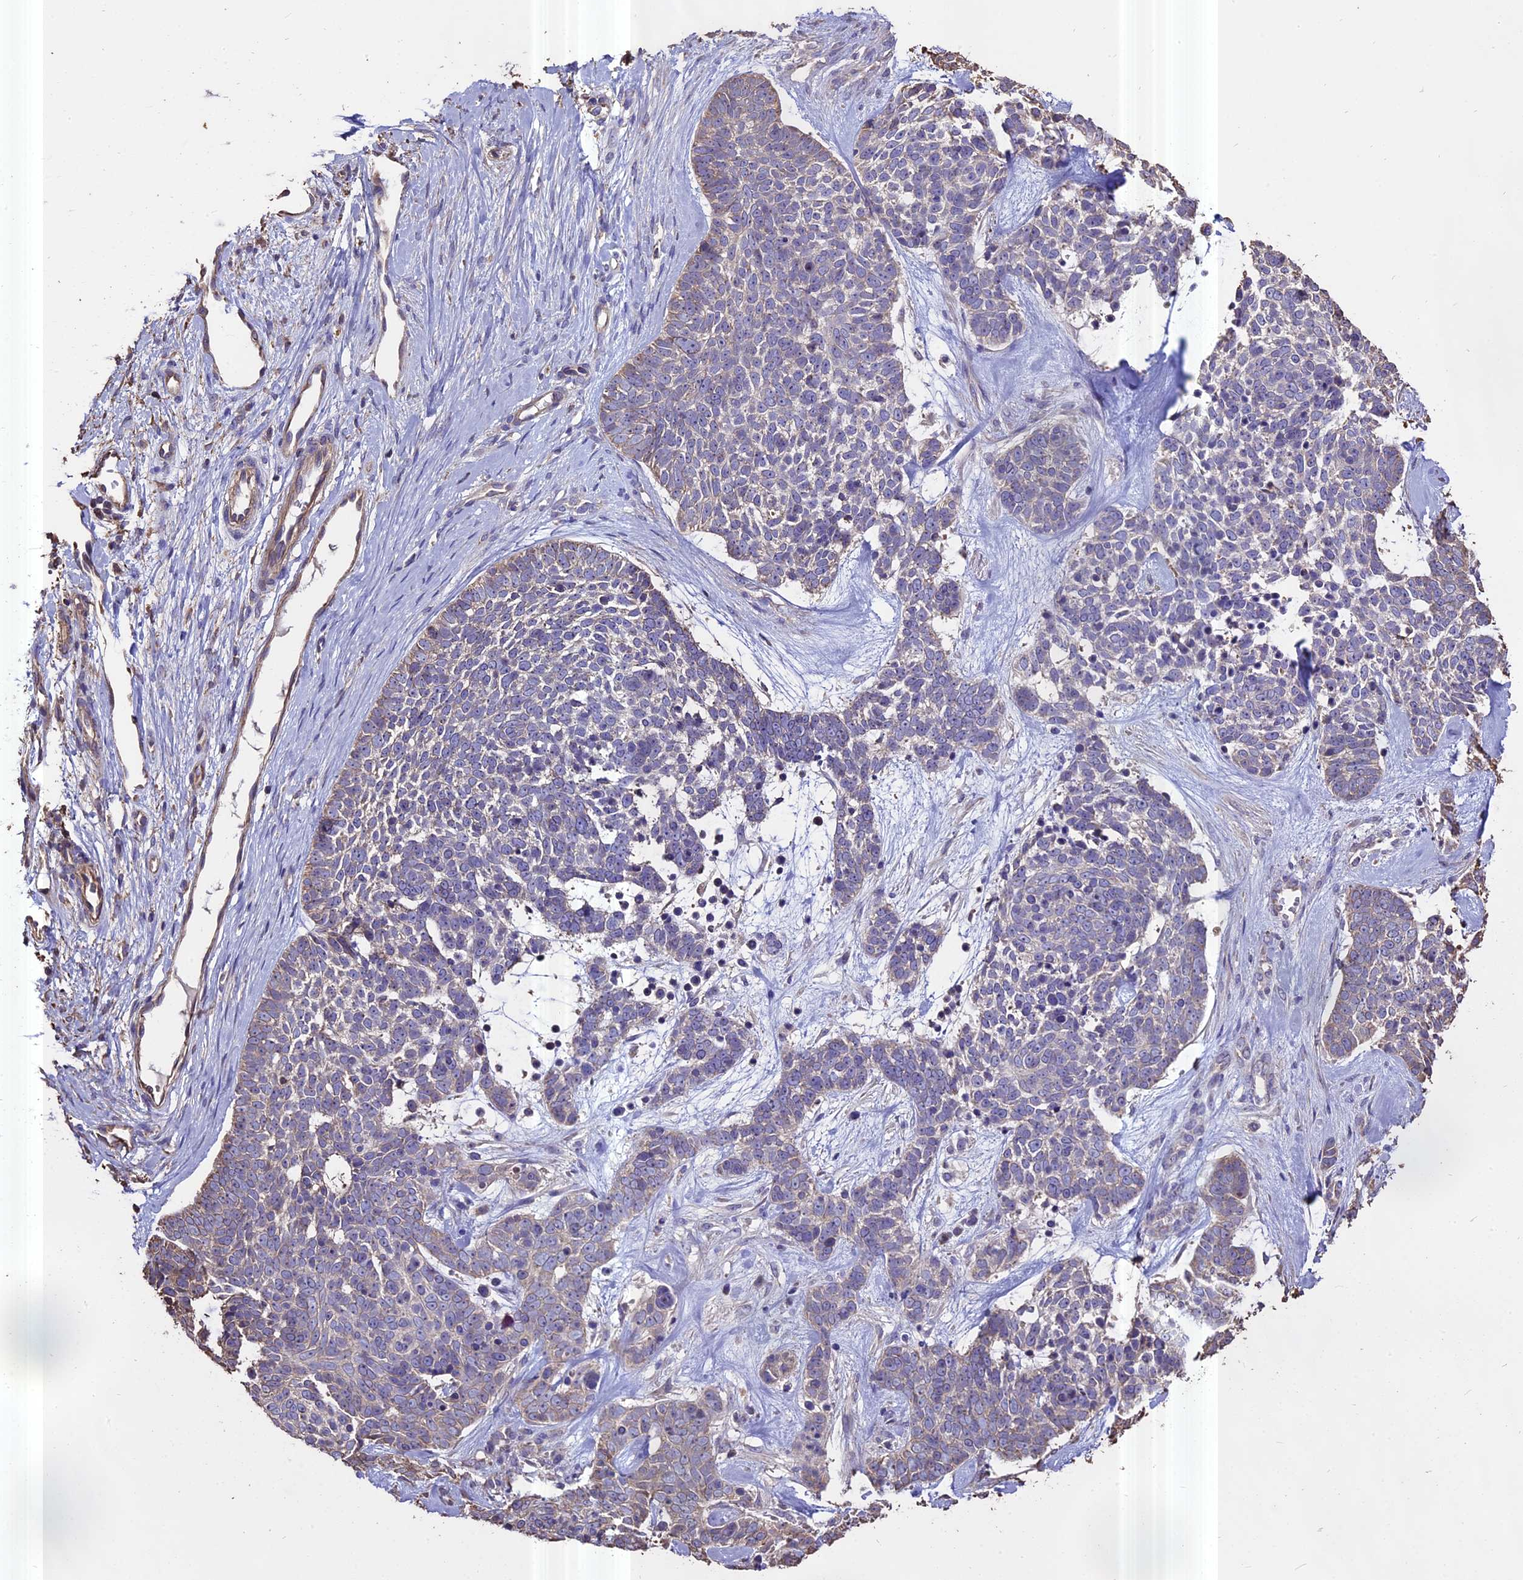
{"staining": {"intensity": "negative", "quantity": "none", "location": "none"}, "tissue": "skin cancer", "cell_type": "Tumor cells", "image_type": "cancer", "snomed": [{"axis": "morphology", "description": "Basal cell carcinoma"}, {"axis": "topography", "description": "Skin"}], "caption": "A histopathology image of human skin cancer (basal cell carcinoma) is negative for staining in tumor cells.", "gene": "PGPEP1L", "patient": {"sex": "female", "age": 81}}